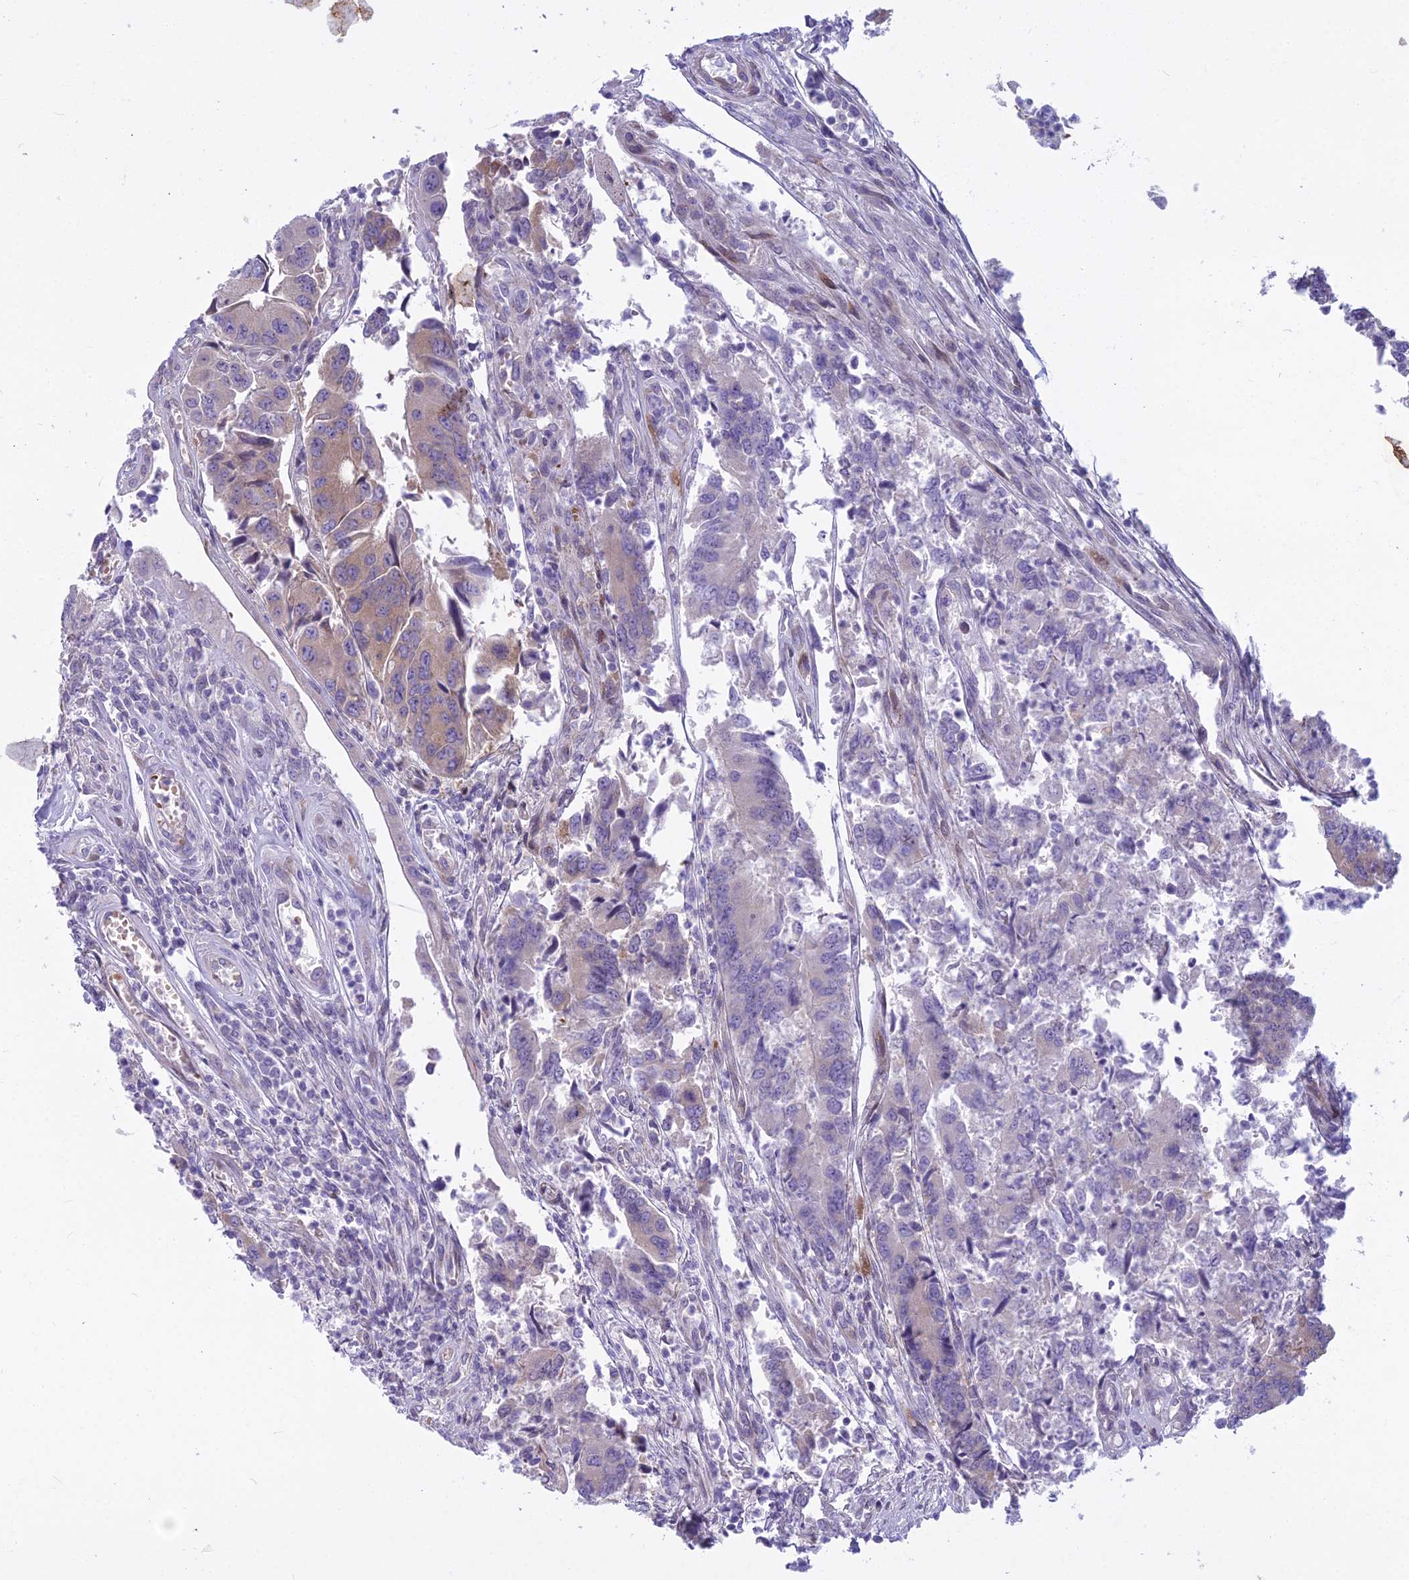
{"staining": {"intensity": "weak", "quantity": "25%-75%", "location": "cytoplasmic/membranous"}, "tissue": "colorectal cancer", "cell_type": "Tumor cells", "image_type": "cancer", "snomed": [{"axis": "morphology", "description": "Adenocarcinoma, NOS"}, {"axis": "topography", "description": "Colon"}], "caption": "Immunohistochemical staining of human colorectal cancer exhibits low levels of weak cytoplasmic/membranous positivity in about 25%-75% of tumor cells.", "gene": "PCDHB14", "patient": {"sex": "female", "age": 67}}